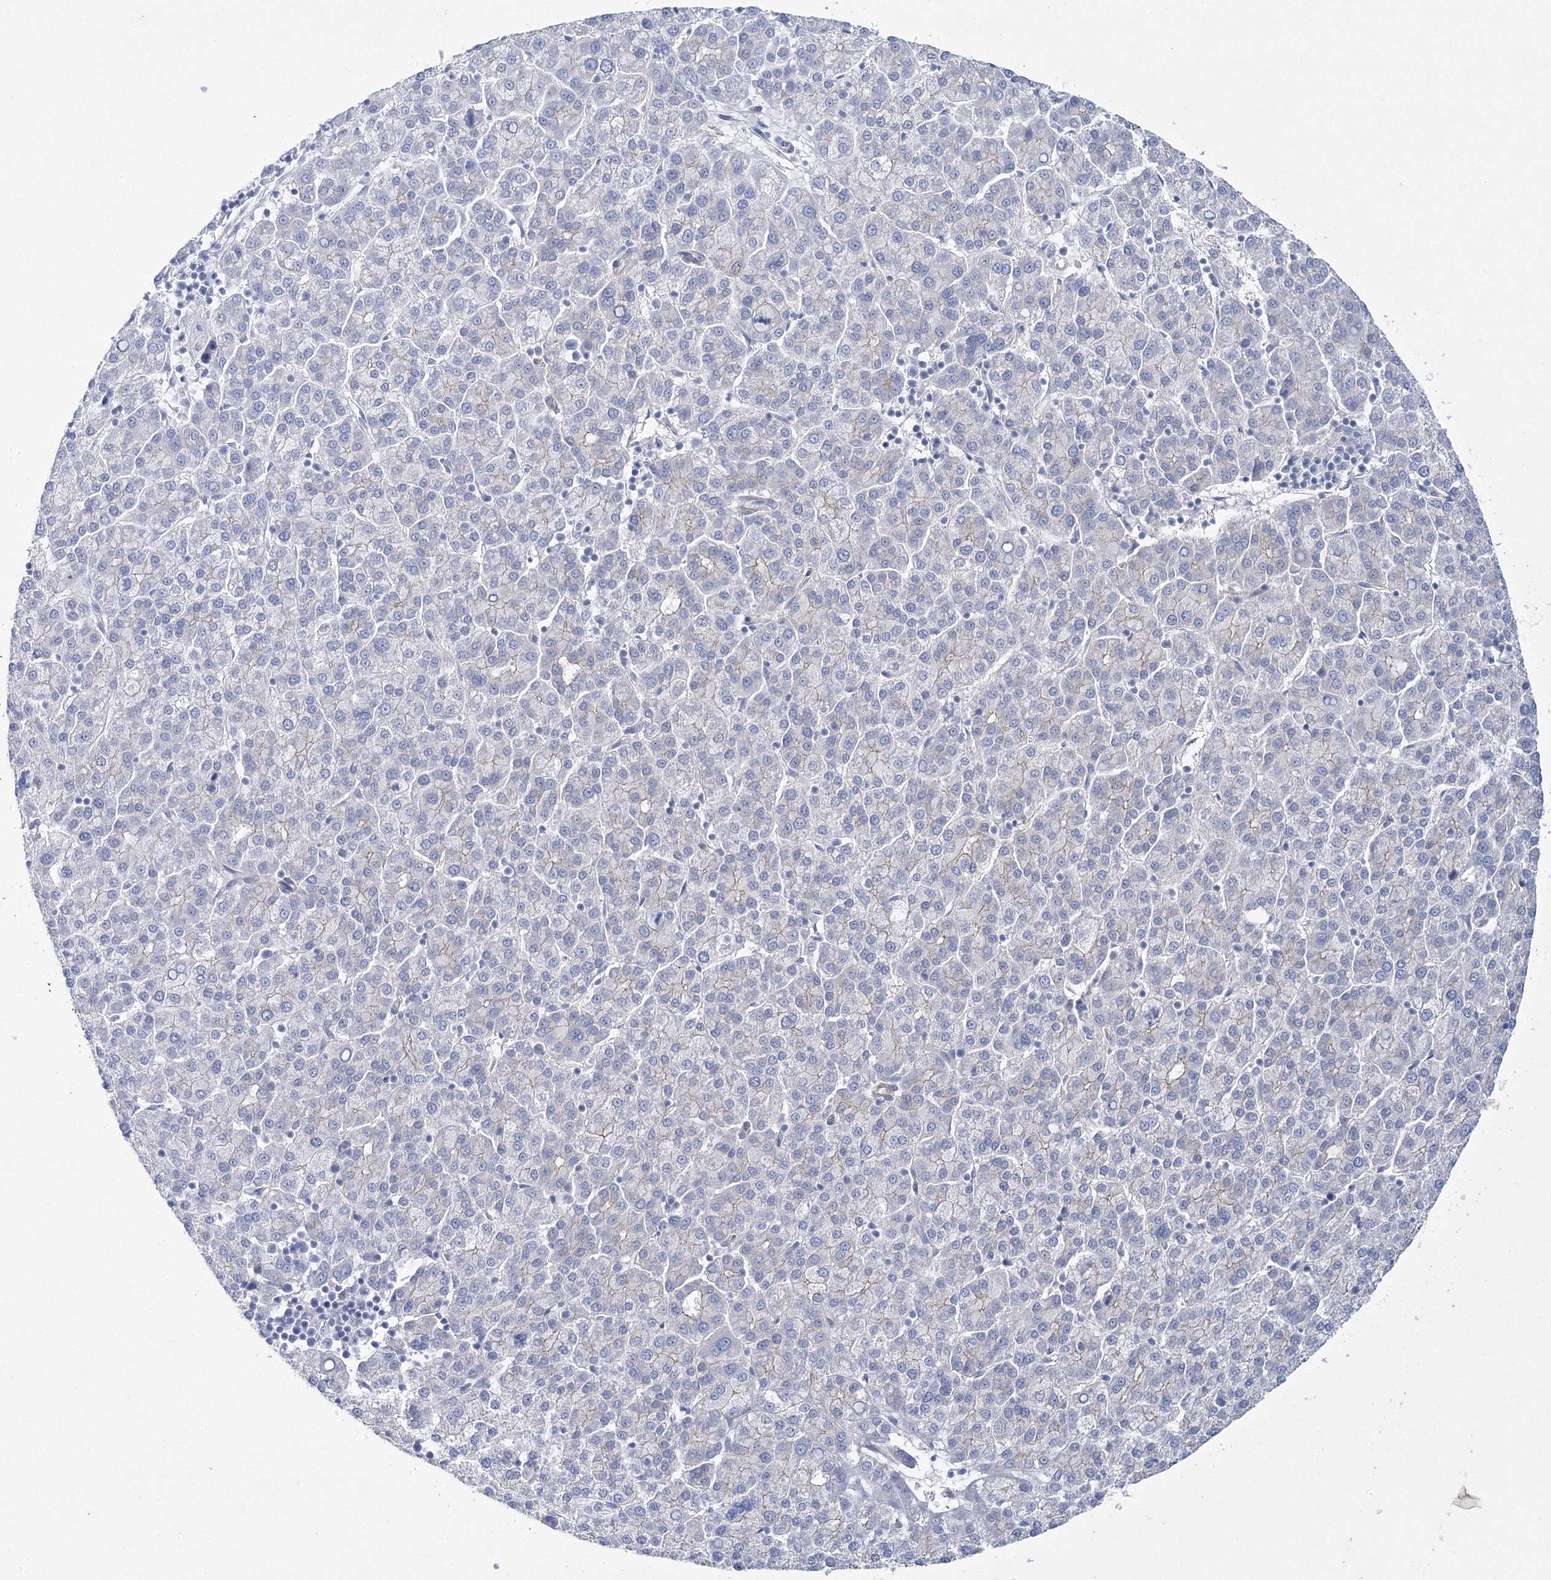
{"staining": {"intensity": "negative", "quantity": "none", "location": "none"}, "tissue": "liver cancer", "cell_type": "Tumor cells", "image_type": "cancer", "snomed": [{"axis": "morphology", "description": "Carcinoma, Hepatocellular, NOS"}, {"axis": "topography", "description": "Liver"}], "caption": "A high-resolution micrograph shows immunohistochemistry staining of liver hepatocellular carcinoma, which displays no significant positivity in tumor cells.", "gene": "NAA40", "patient": {"sex": "female", "age": 58}}